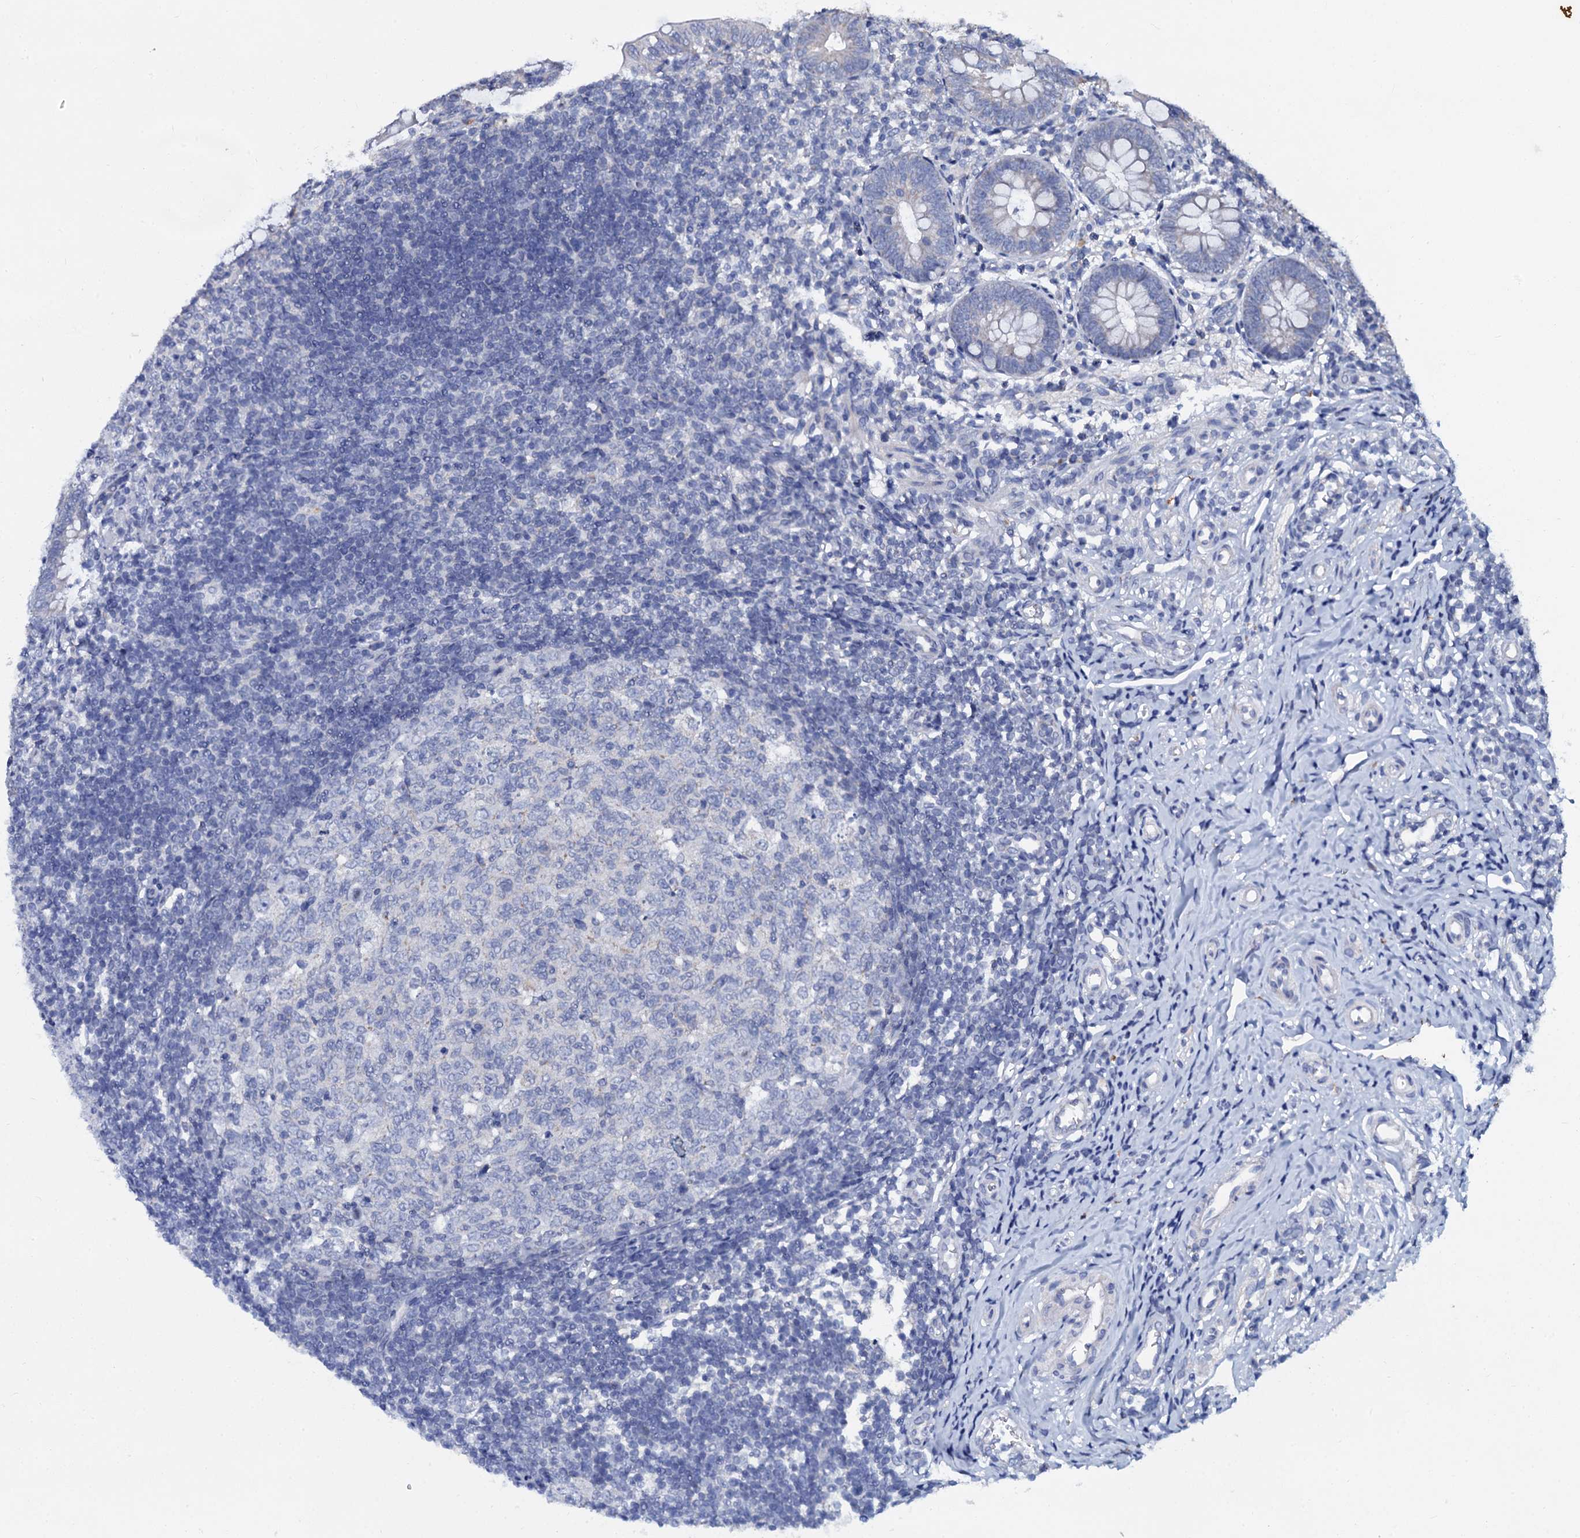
{"staining": {"intensity": "weak", "quantity": "<25%", "location": "cytoplasmic/membranous"}, "tissue": "appendix", "cell_type": "Glandular cells", "image_type": "normal", "snomed": [{"axis": "morphology", "description": "Normal tissue, NOS"}, {"axis": "topography", "description": "Appendix"}], "caption": "This photomicrograph is of benign appendix stained with immunohistochemistry (IHC) to label a protein in brown with the nuclei are counter-stained blue. There is no positivity in glandular cells. (DAB (3,3'-diaminobenzidine) immunohistochemistry visualized using brightfield microscopy, high magnification).", "gene": "SLC37A4", "patient": {"sex": "male", "age": 14}}